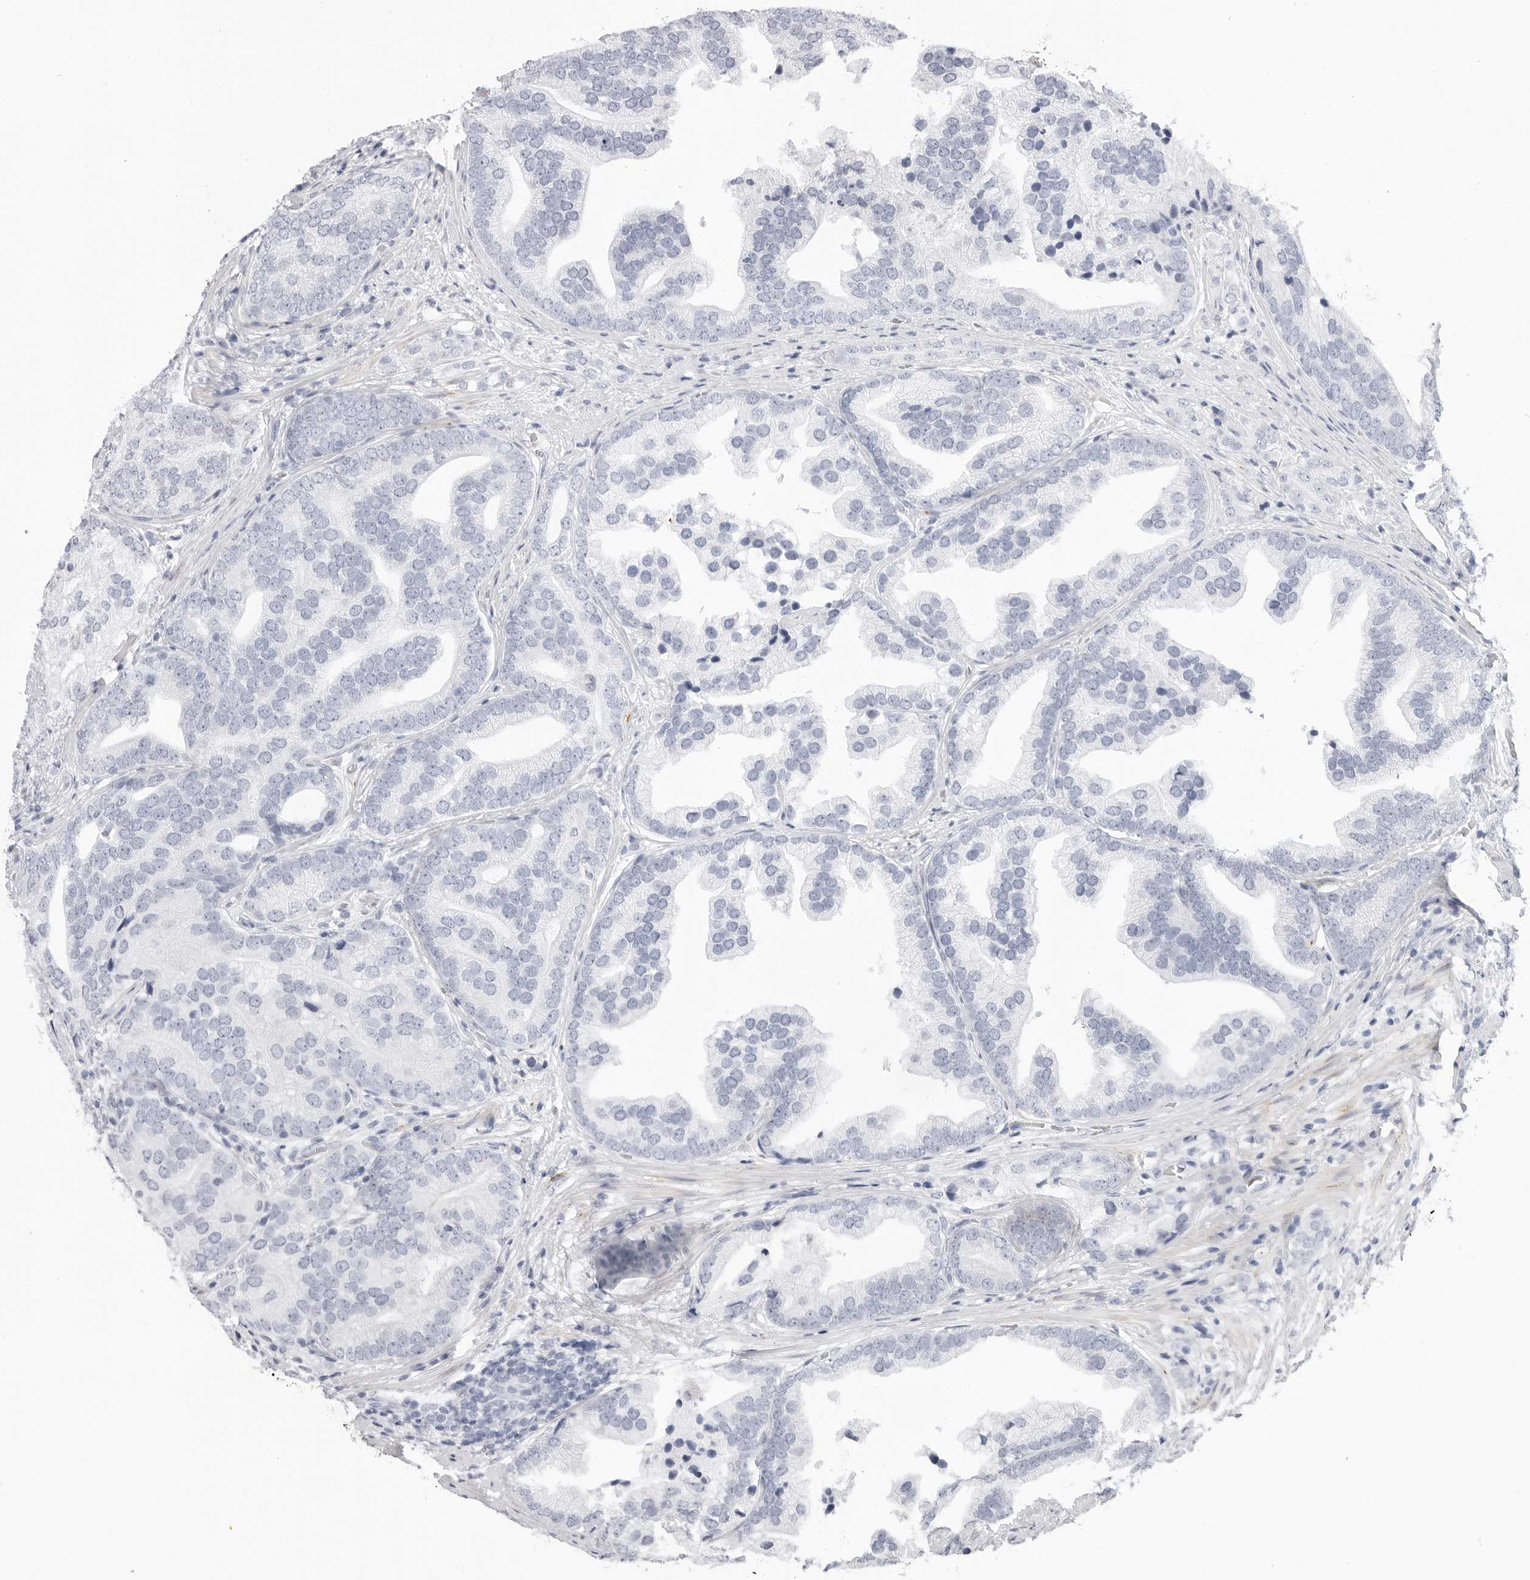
{"staining": {"intensity": "negative", "quantity": "none", "location": "none"}, "tissue": "prostate cancer", "cell_type": "Tumor cells", "image_type": "cancer", "snomed": [{"axis": "morphology", "description": "Adenocarcinoma, High grade"}, {"axis": "topography", "description": "Prostate"}], "caption": "Immunohistochemistry micrograph of neoplastic tissue: prostate cancer (high-grade adenocarcinoma) stained with DAB shows no significant protein expression in tumor cells. (Stains: DAB (3,3'-diaminobenzidine) immunohistochemistry (IHC) with hematoxylin counter stain, Microscopy: brightfield microscopy at high magnification).", "gene": "ERICH3", "patient": {"sex": "male", "age": 57}}